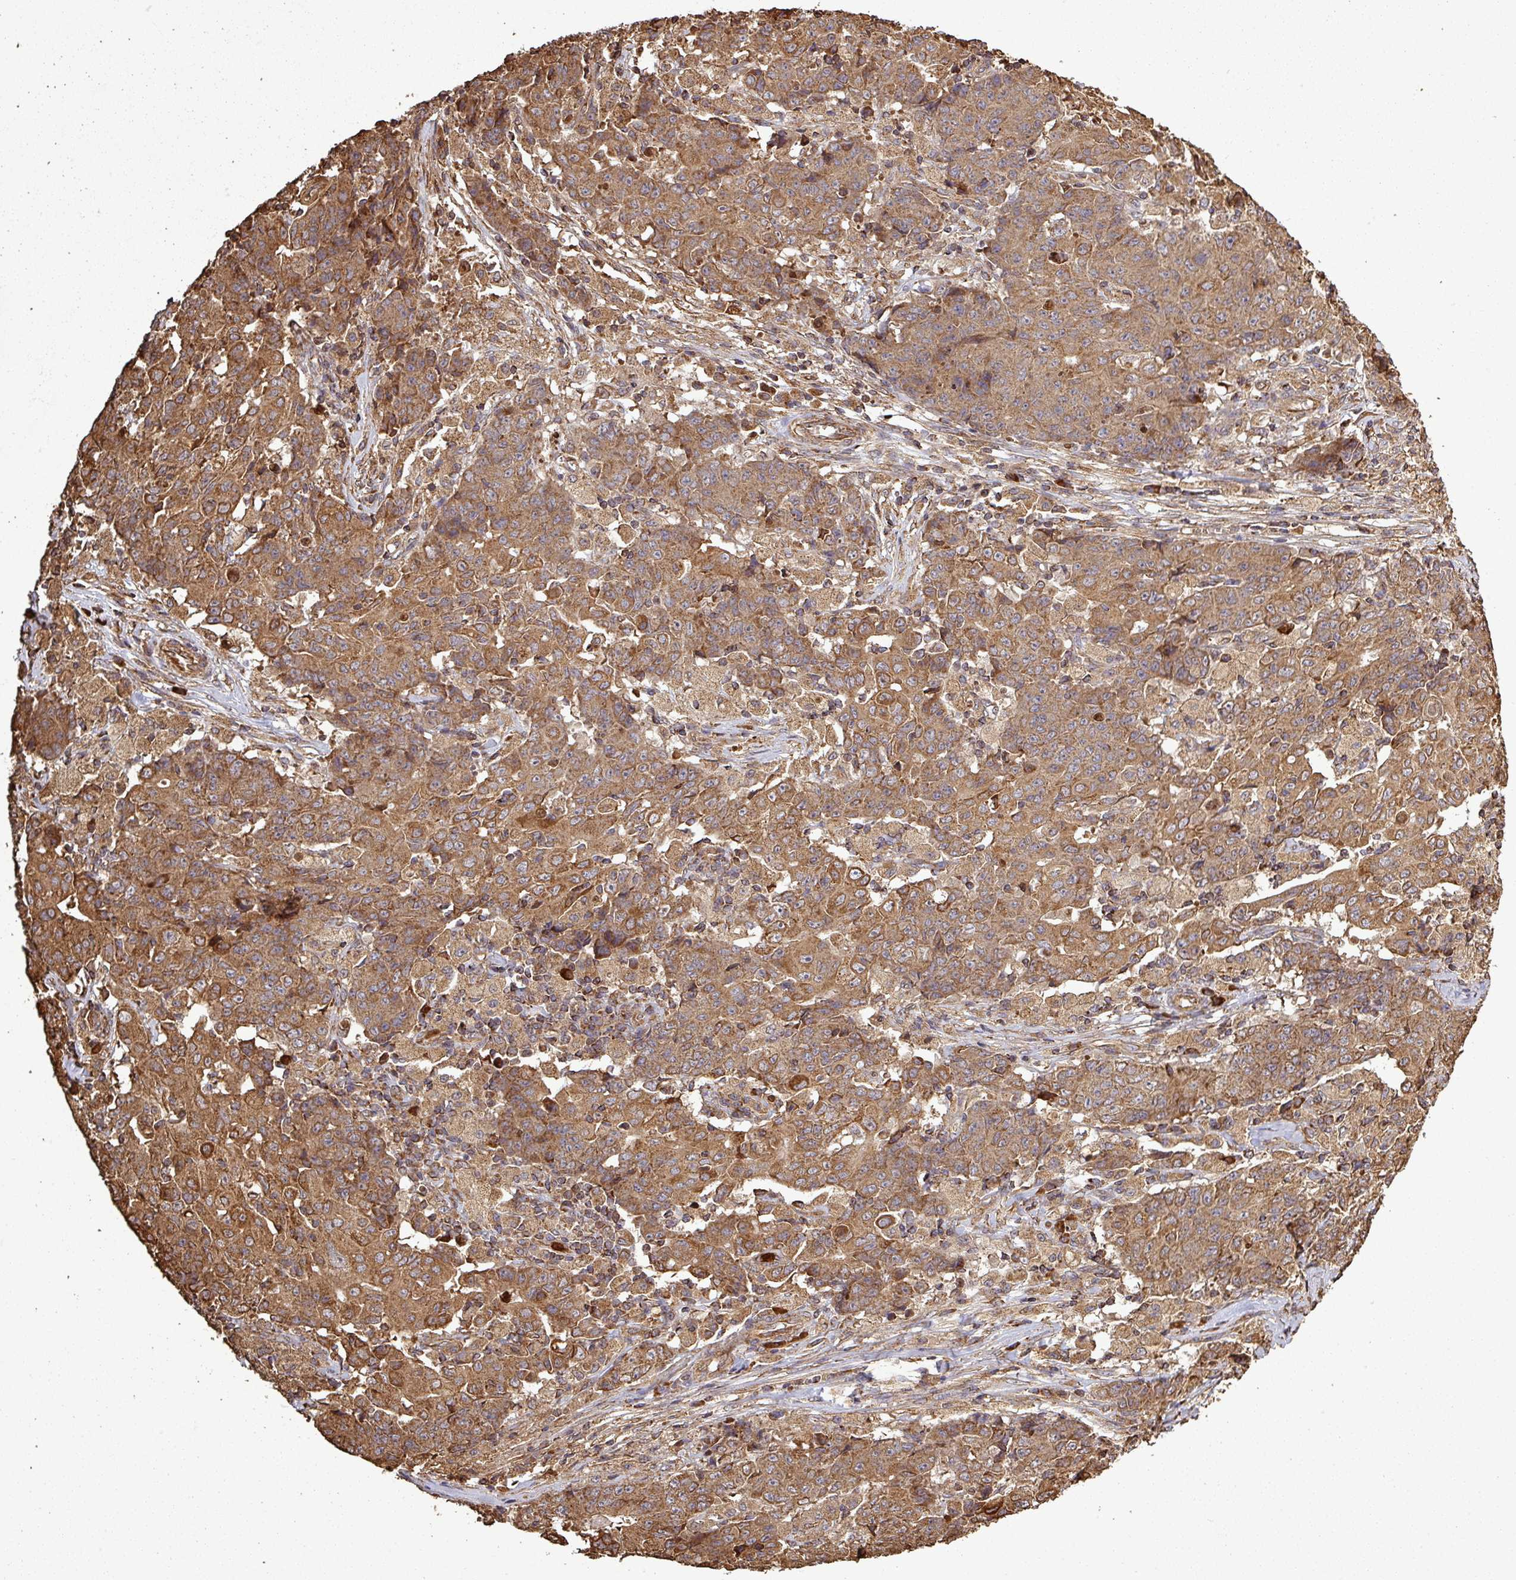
{"staining": {"intensity": "moderate", "quantity": ">75%", "location": "cytoplasmic/membranous"}, "tissue": "ovarian cancer", "cell_type": "Tumor cells", "image_type": "cancer", "snomed": [{"axis": "morphology", "description": "Carcinoma, endometroid"}, {"axis": "topography", "description": "Ovary"}], "caption": "Immunohistochemical staining of human ovarian cancer shows medium levels of moderate cytoplasmic/membranous expression in about >75% of tumor cells.", "gene": "PLEKHM1", "patient": {"sex": "female", "age": 42}}